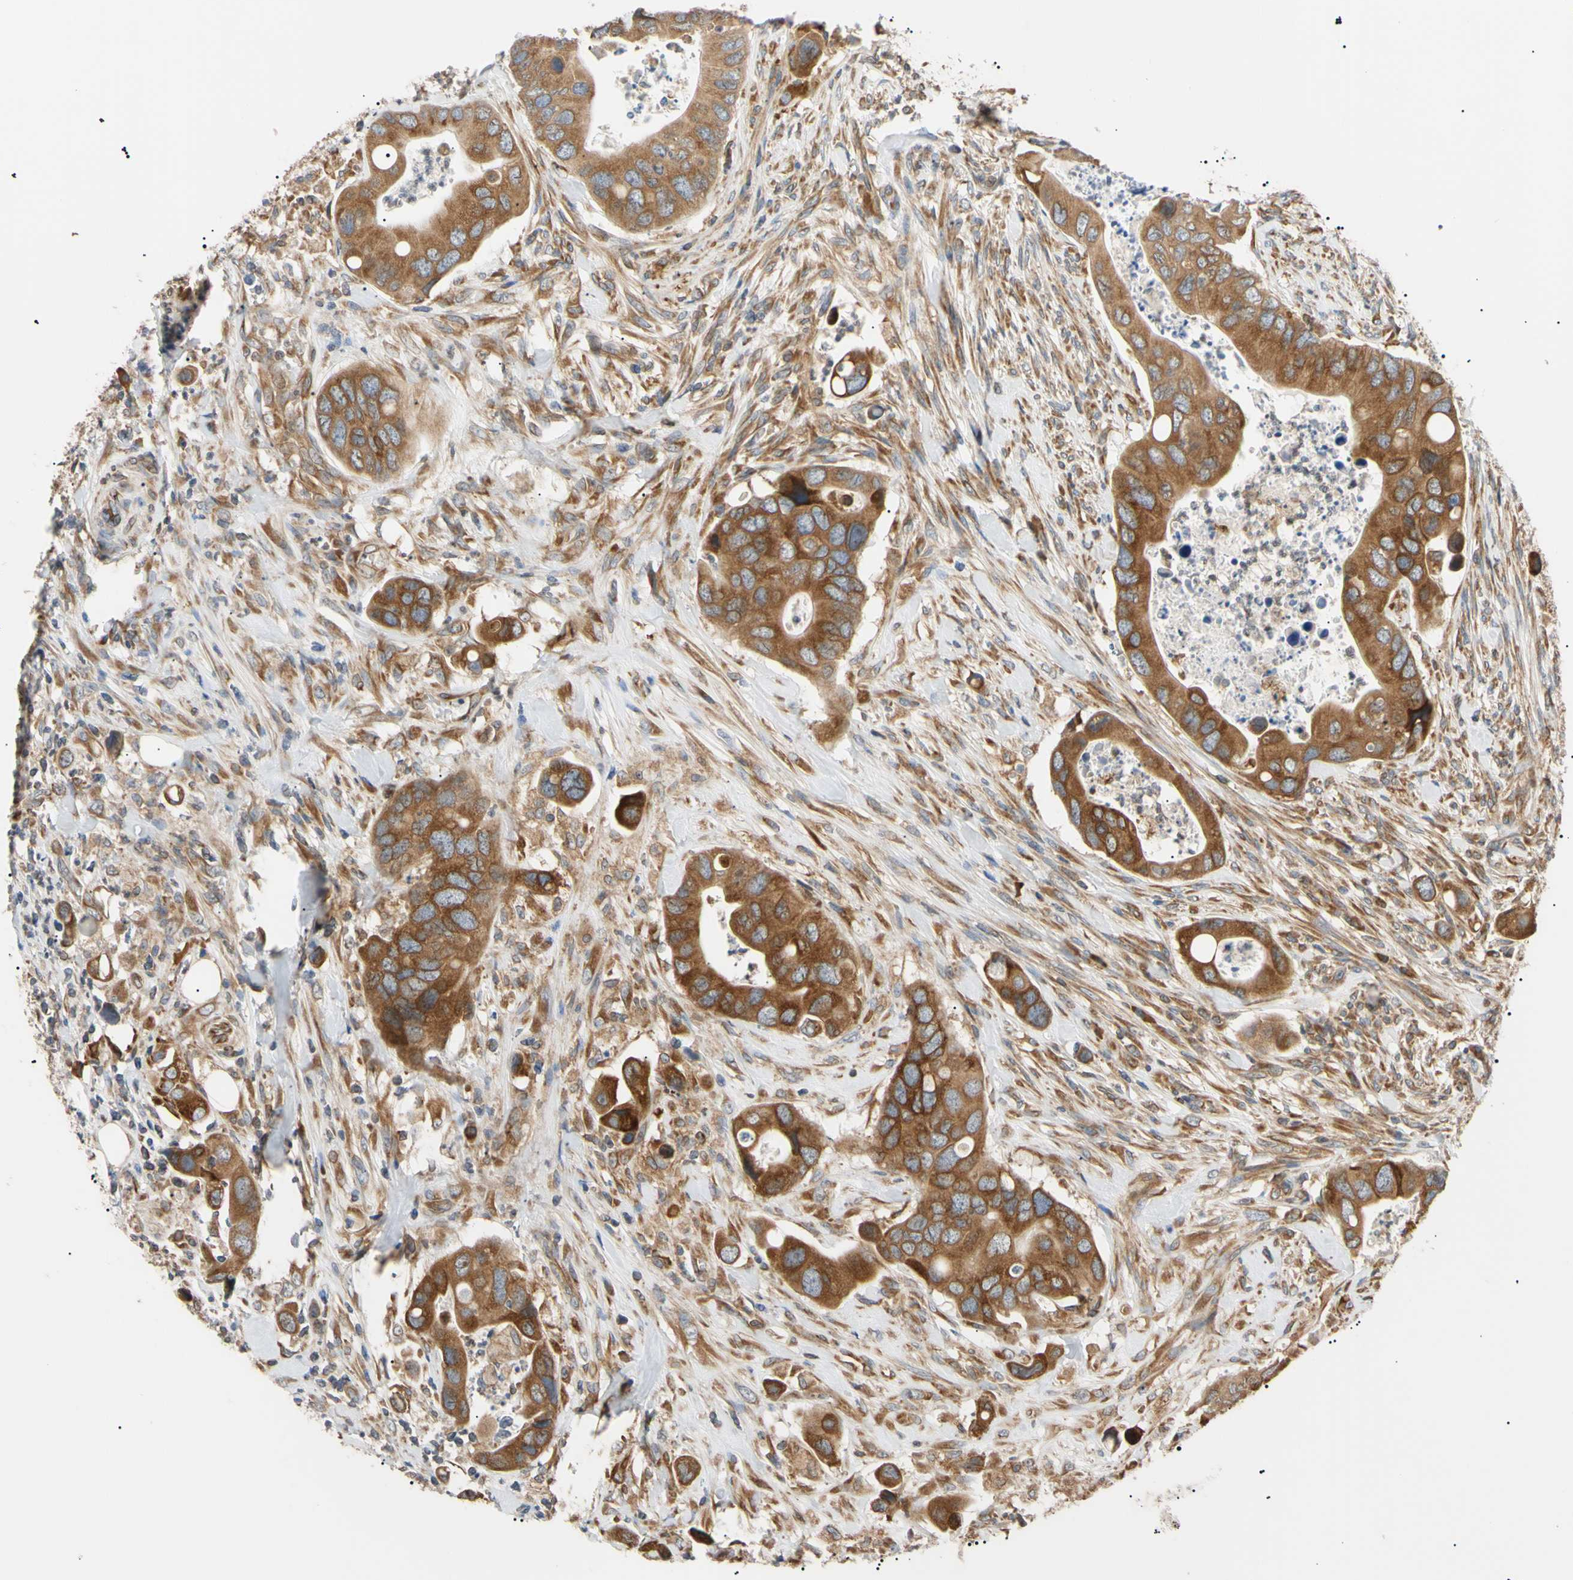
{"staining": {"intensity": "moderate", "quantity": ">75%", "location": "cytoplasmic/membranous"}, "tissue": "colorectal cancer", "cell_type": "Tumor cells", "image_type": "cancer", "snomed": [{"axis": "morphology", "description": "Adenocarcinoma, NOS"}, {"axis": "topography", "description": "Rectum"}], "caption": "This micrograph exhibits IHC staining of colorectal cancer (adenocarcinoma), with medium moderate cytoplasmic/membranous positivity in approximately >75% of tumor cells.", "gene": "VAPA", "patient": {"sex": "female", "age": 57}}